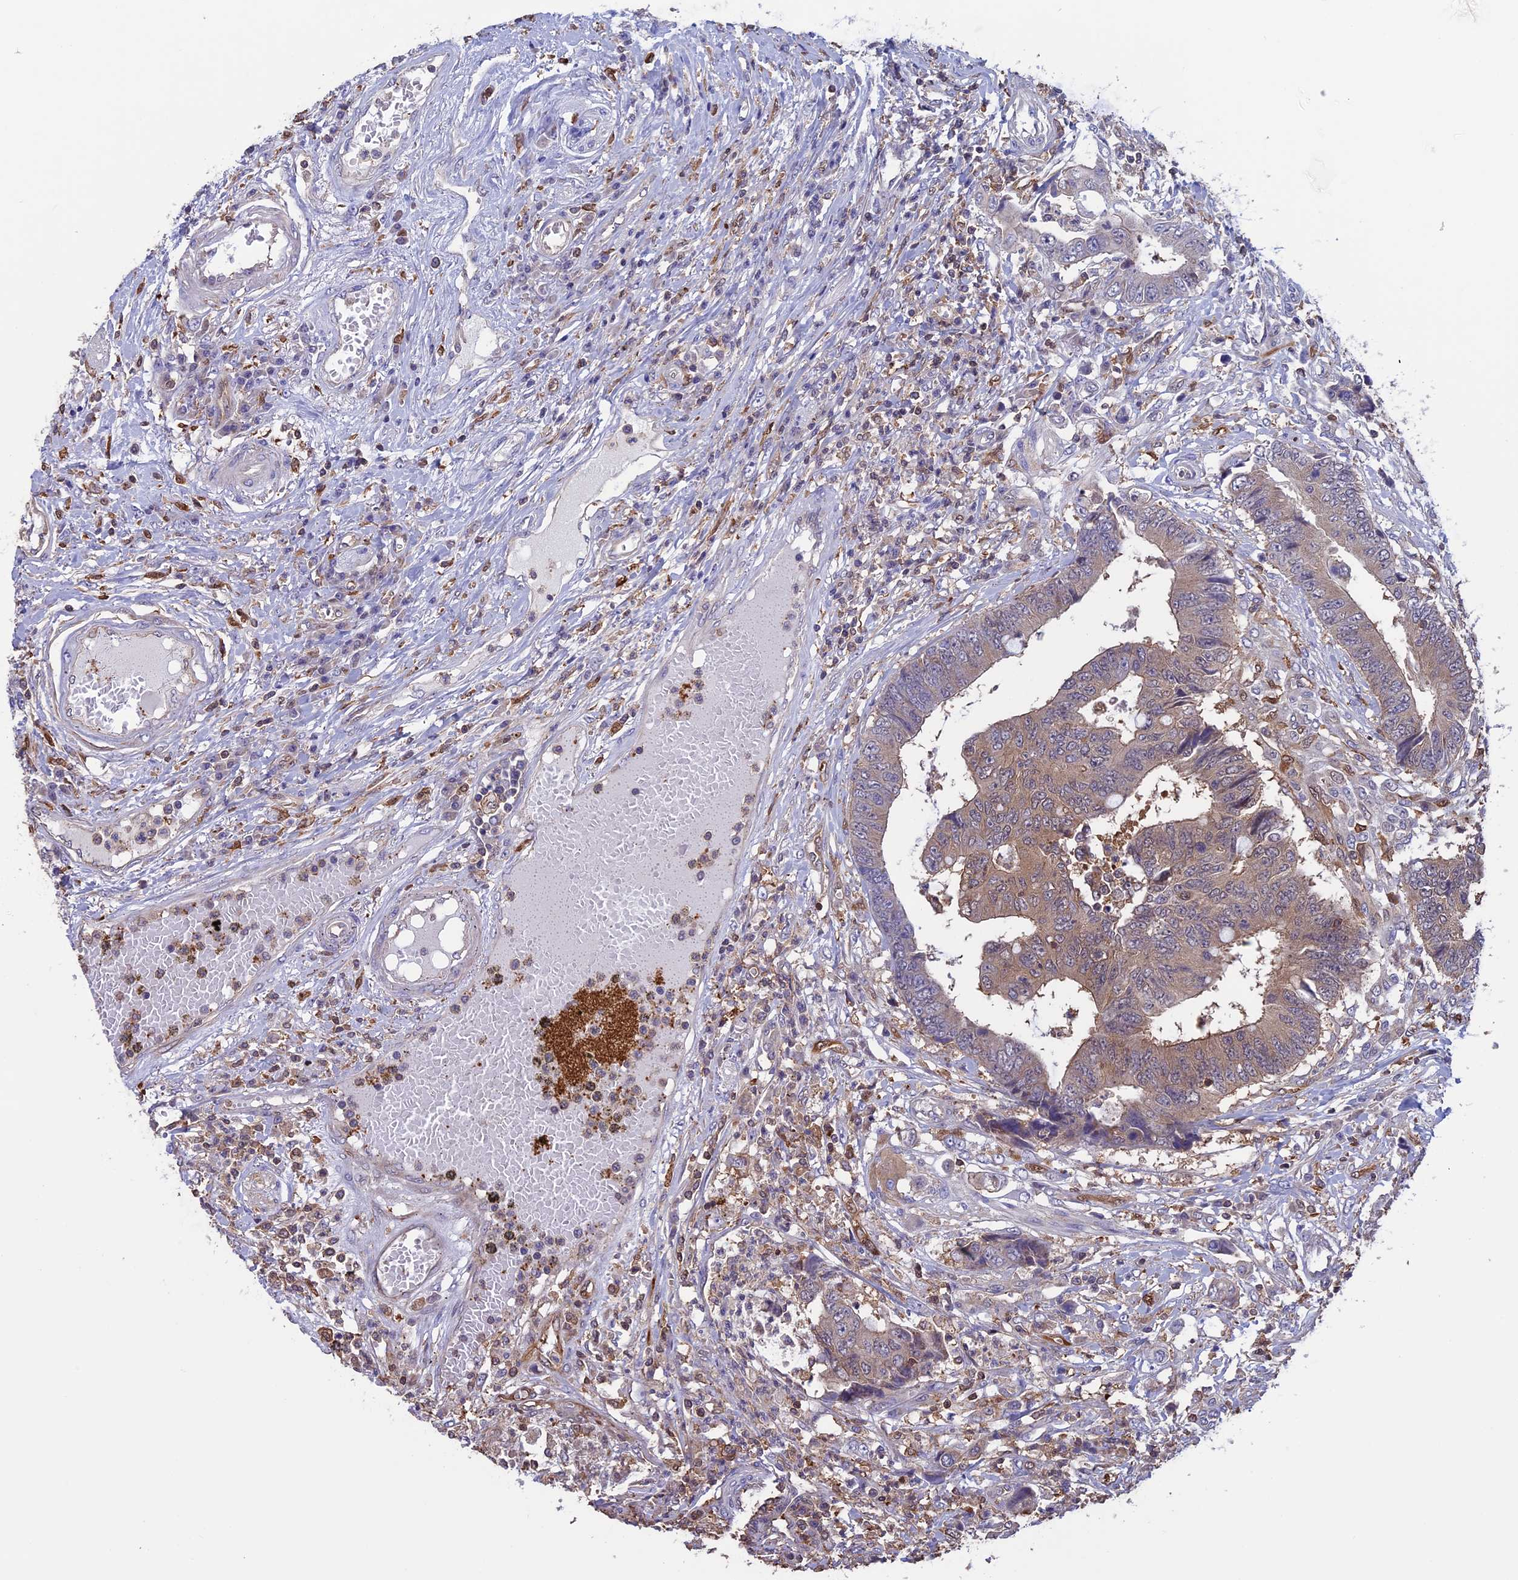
{"staining": {"intensity": "weak", "quantity": "<25%", "location": "cytoplasmic/membranous"}, "tissue": "colorectal cancer", "cell_type": "Tumor cells", "image_type": "cancer", "snomed": [{"axis": "morphology", "description": "Adenocarcinoma, NOS"}, {"axis": "topography", "description": "Rectum"}], "caption": "Micrograph shows no protein staining in tumor cells of colorectal cancer (adenocarcinoma) tissue. (DAB (3,3'-diaminobenzidine) immunohistochemistry (IHC) with hematoxylin counter stain).", "gene": "ARHGAP18", "patient": {"sex": "male", "age": 84}}